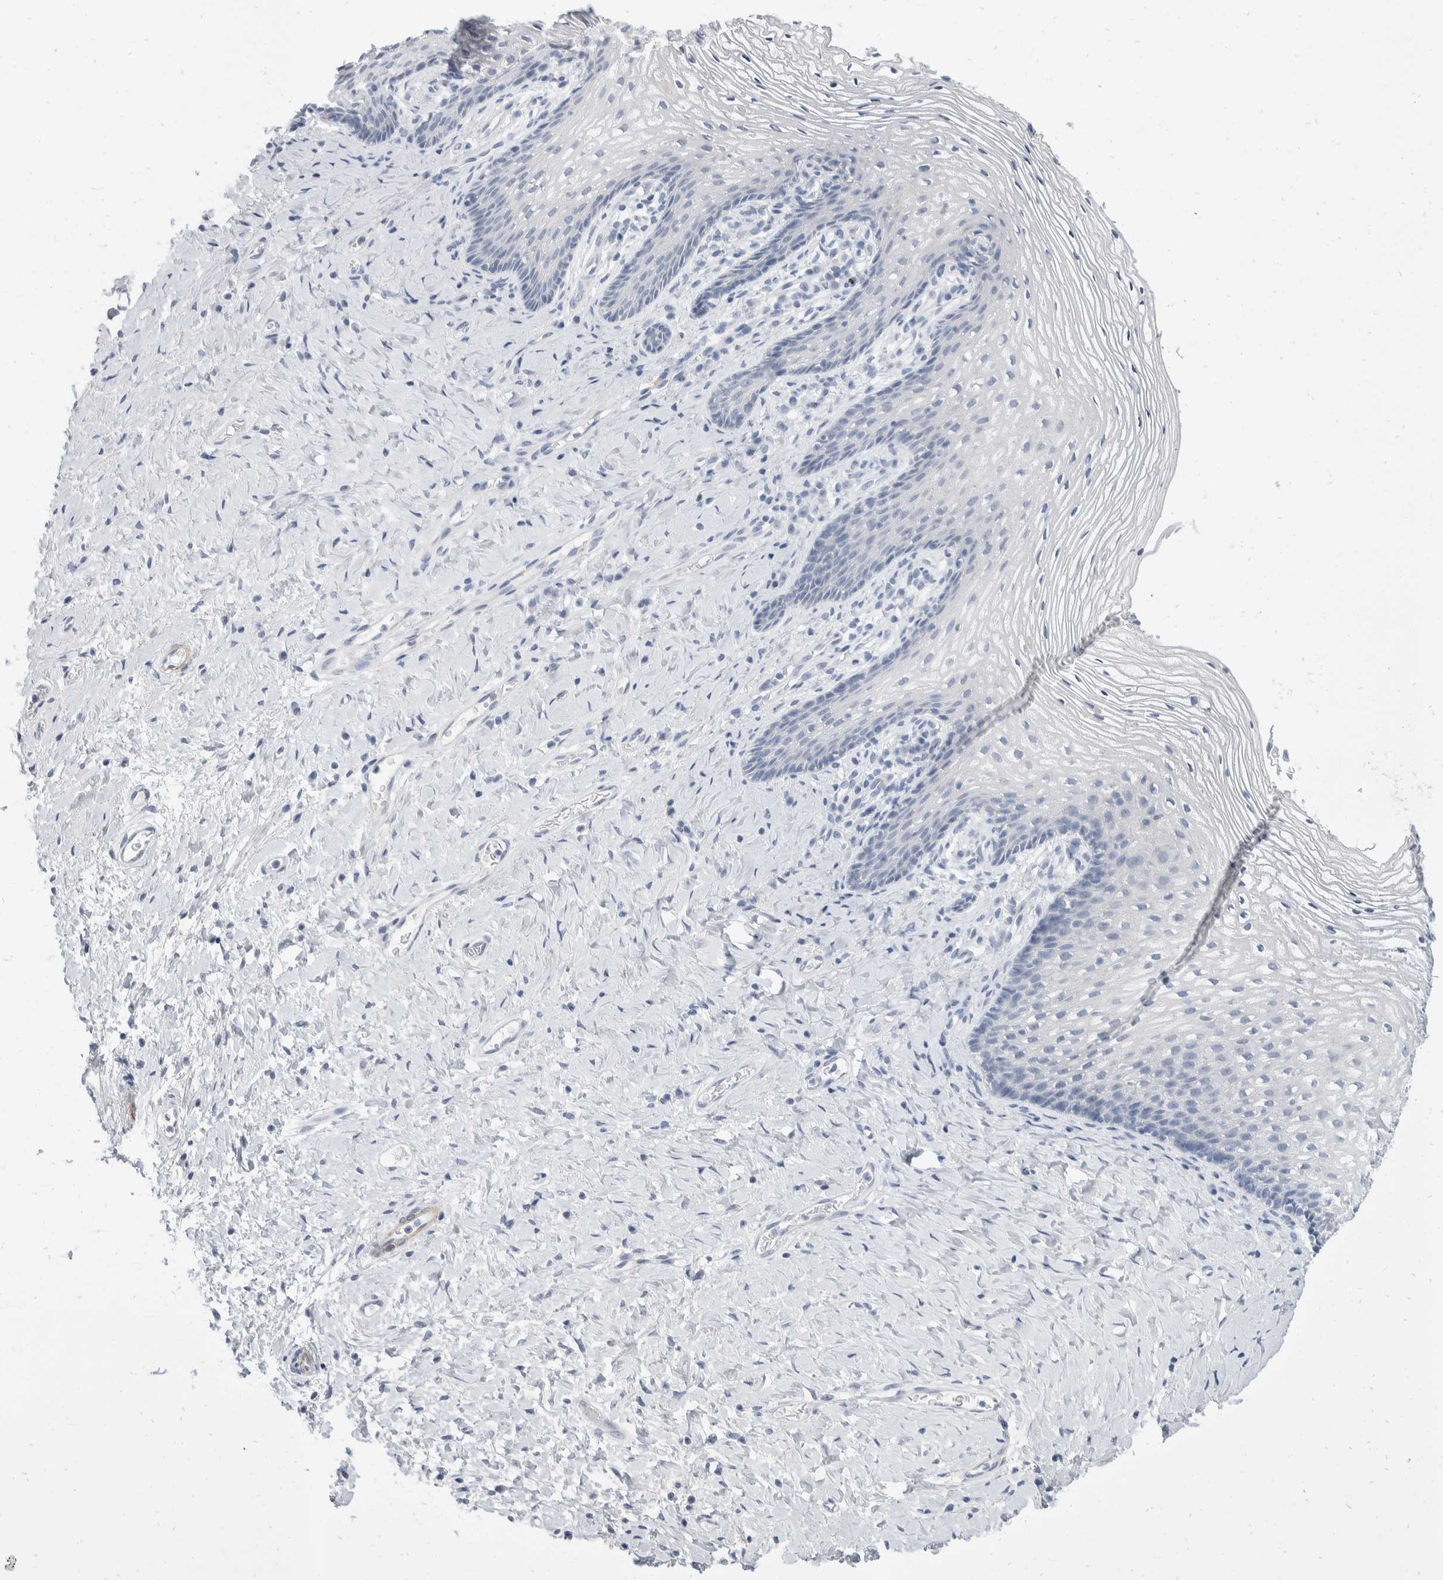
{"staining": {"intensity": "negative", "quantity": "none", "location": "none"}, "tissue": "vagina", "cell_type": "Squamous epithelial cells", "image_type": "normal", "snomed": [{"axis": "morphology", "description": "Normal tissue, NOS"}, {"axis": "topography", "description": "Vagina"}], "caption": "The image reveals no staining of squamous epithelial cells in normal vagina. (Brightfield microscopy of DAB (3,3'-diaminobenzidine) IHC at high magnification).", "gene": "CATSPERD", "patient": {"sex": "female", "age": 60}}